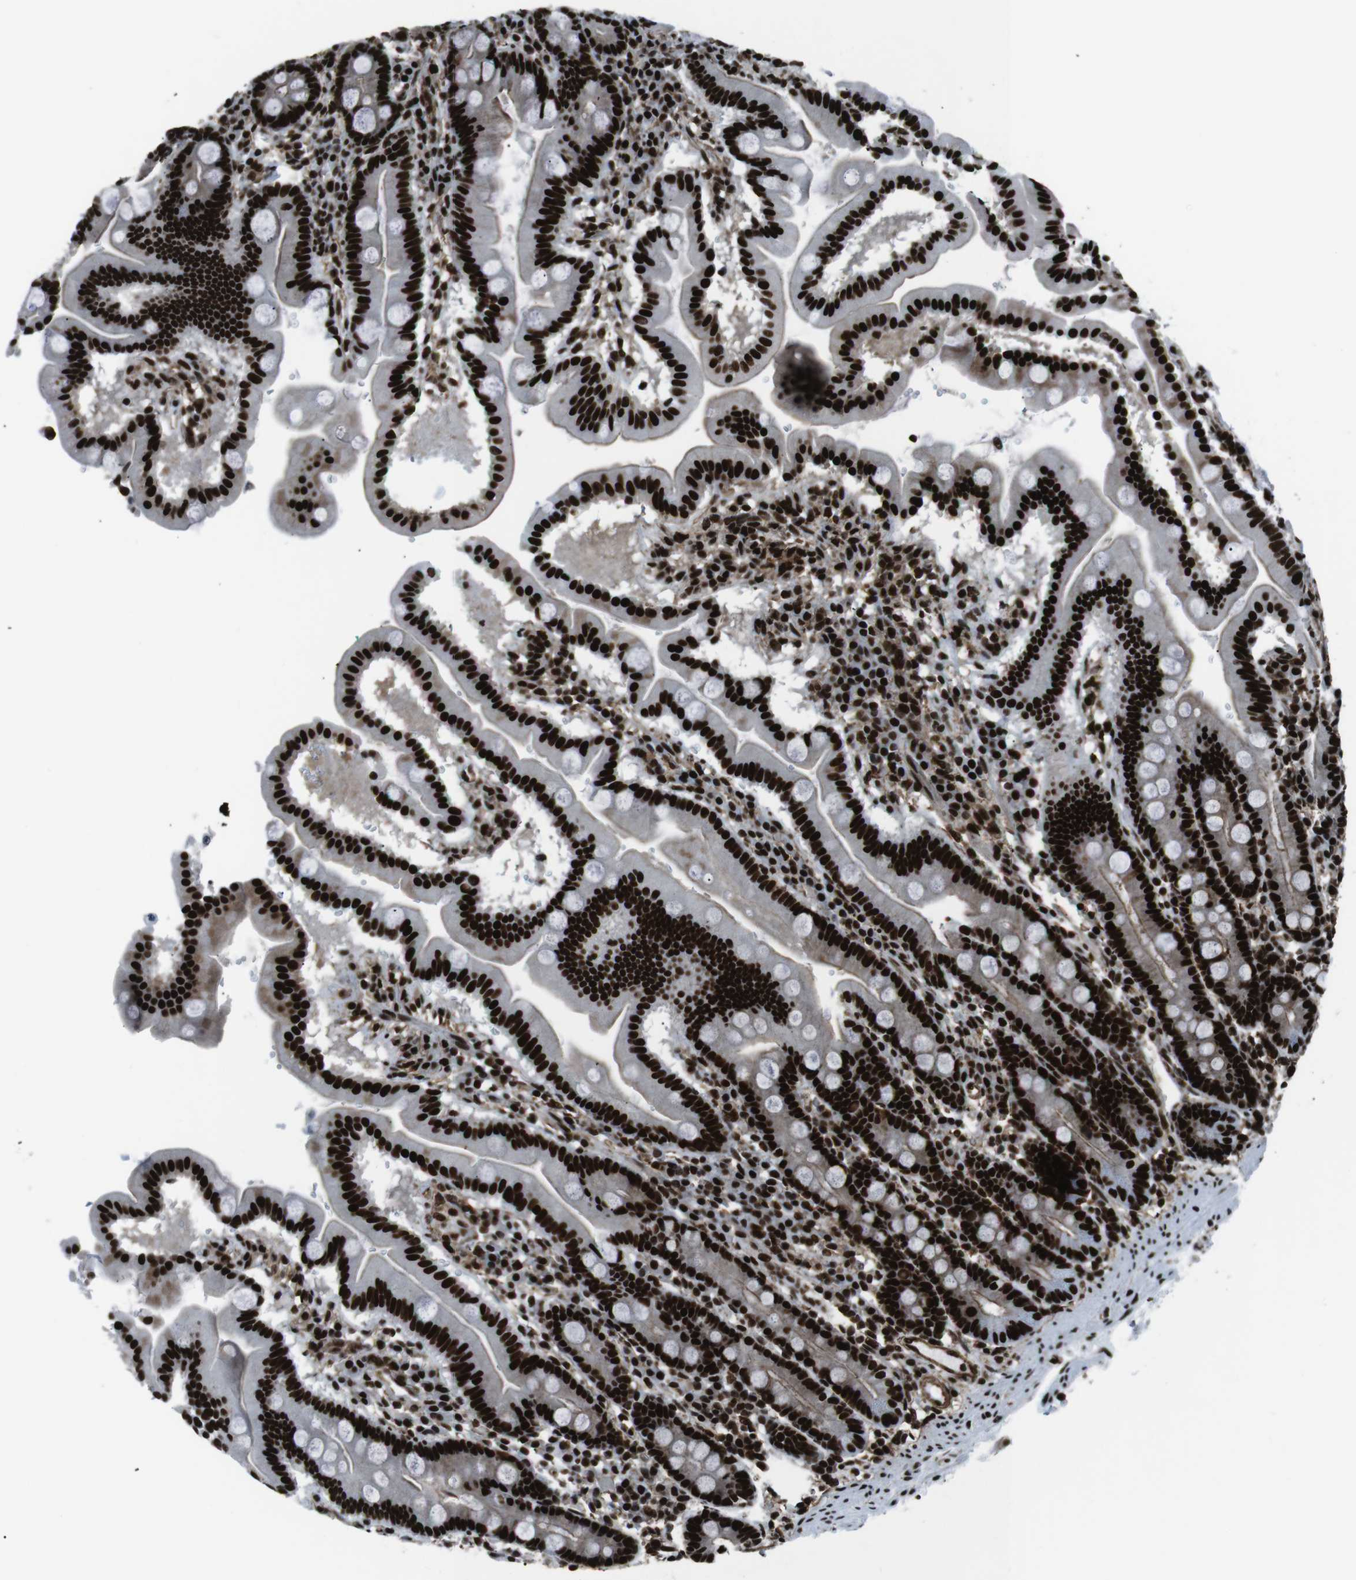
{"staining": {"intensity": "strong", "quantity": ">75%", "location": "cytoplasmic/membranous,nuclear"}, "tissue": "duodenum", "cell_type": "Glandular cells", "image_type": "normal", "snomed": [{"axis": "morphology", "description": "Normal tissue, NOS"}, {"axis": "topography", "description": "Duodenum"}], "caption": "High-magnification brightfield microscopy of normal duodenum stained with DAB (3,3'-diaminobenzidine) (brown) and counterstained with hematoxylin (blue). glandular cells exhibit strong cytoplasmic/membranous,nuclear staining is appreciated in about>75% of cells. The protein is stained brown, and the nuclei are stained in blue (DAB (3,3'-diaminobenzidine) IHC with brightfield microscopy, high magnification).", "gene": "HNRNPU", "patient": {"sex": "male", "age": 50}}